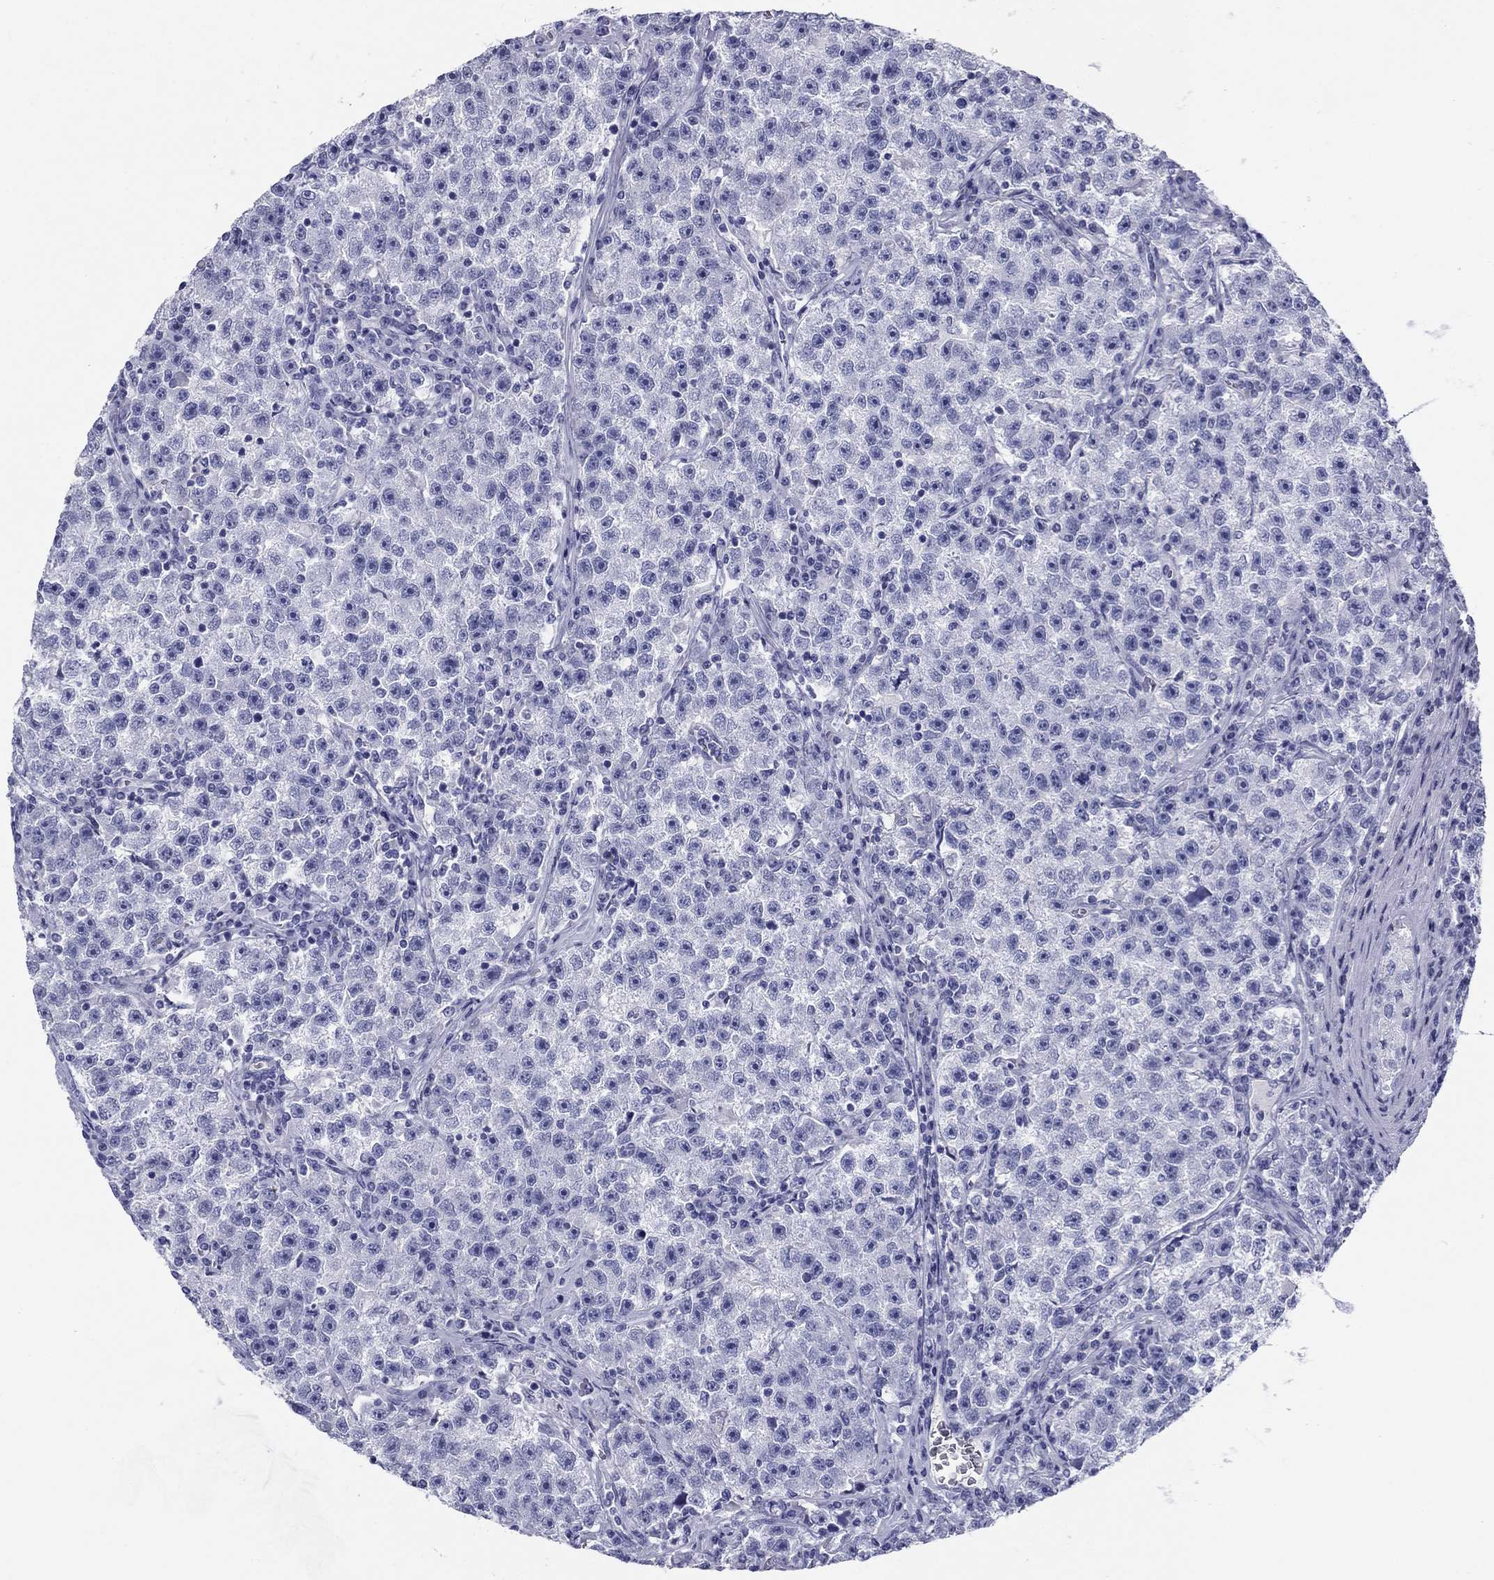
{"staining": {"intensity": "negative", "quantity": "none", "location": "none"}, "tissue": "testis cancer", "cell_type": "Tumor cells", "image_type": "cancer", "snomed": [{"axis": "morphology", "description": "Seminoma, NOS"}, {"axis": "topography", "description": "Testis"}], "caption": "Immunohistochemistry photomicrograph of testis seminoma stained for a protein (brown), which shows no positivity in tumor cells.", "gene": "ZP2", "patient": {"sex": "male", "age": 22}}